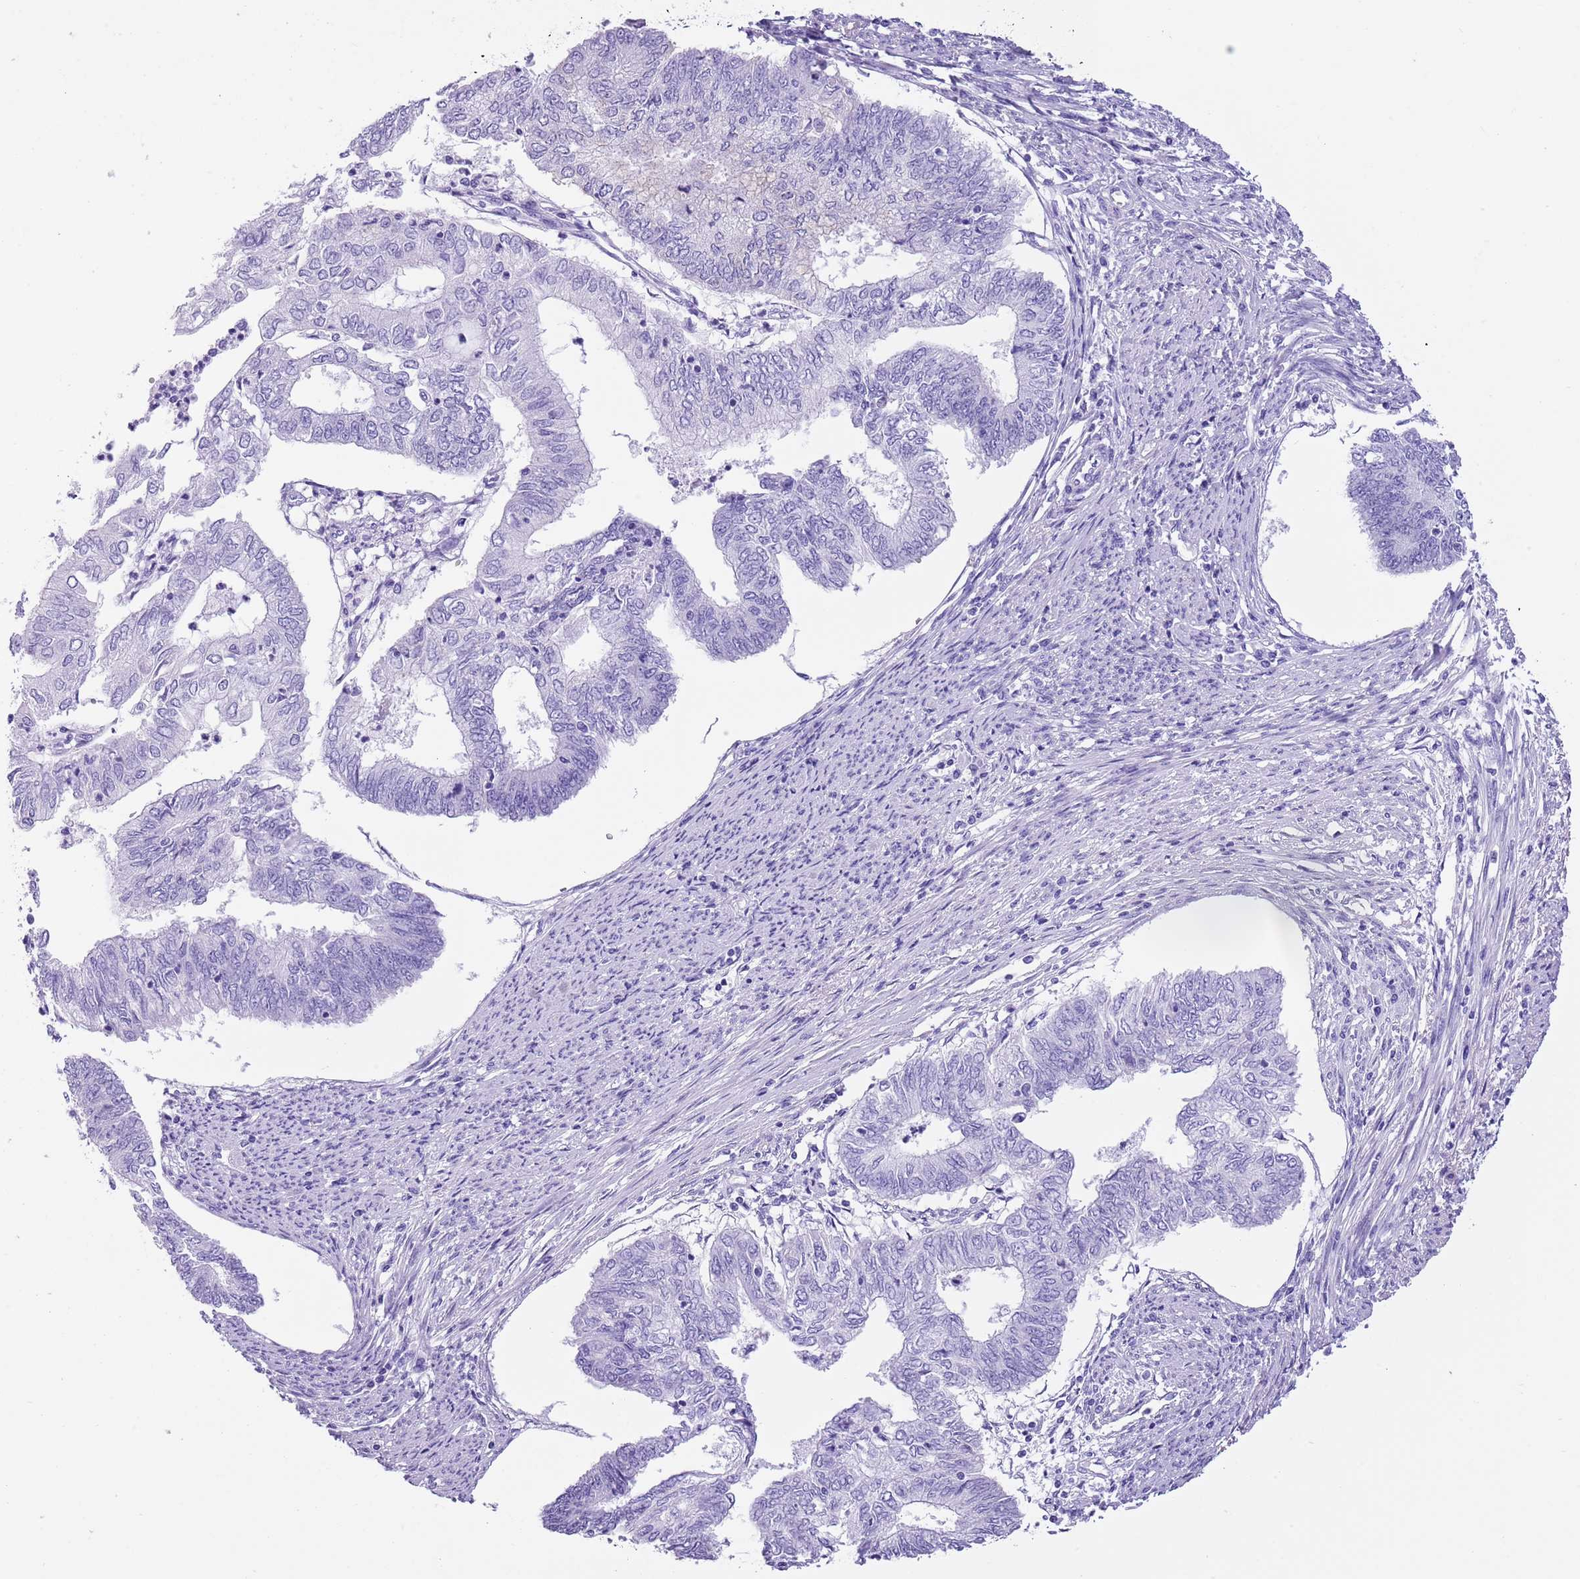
{"staining": {"intensity": "negative", "quantity": "none", "location": "none"}, "tissue": "endometrial cancer", "cell_type": "Tumor cells", "image_type": "cancer", "snomed": [{"axis": "morphology", "description": "Adenocarcinoma, NOS"}, {"axis": "topography", "description": "Endometrium"}], "caption": "Immunohistochemistry (IHC) photomicrograph of neoplastic tissue: endometrial adenocarcinoma stained with DAB shows no significant protein staining in tumor cells.", "gene": "TBC1D10B", "patient": {"sex": "female", "age": 68}}